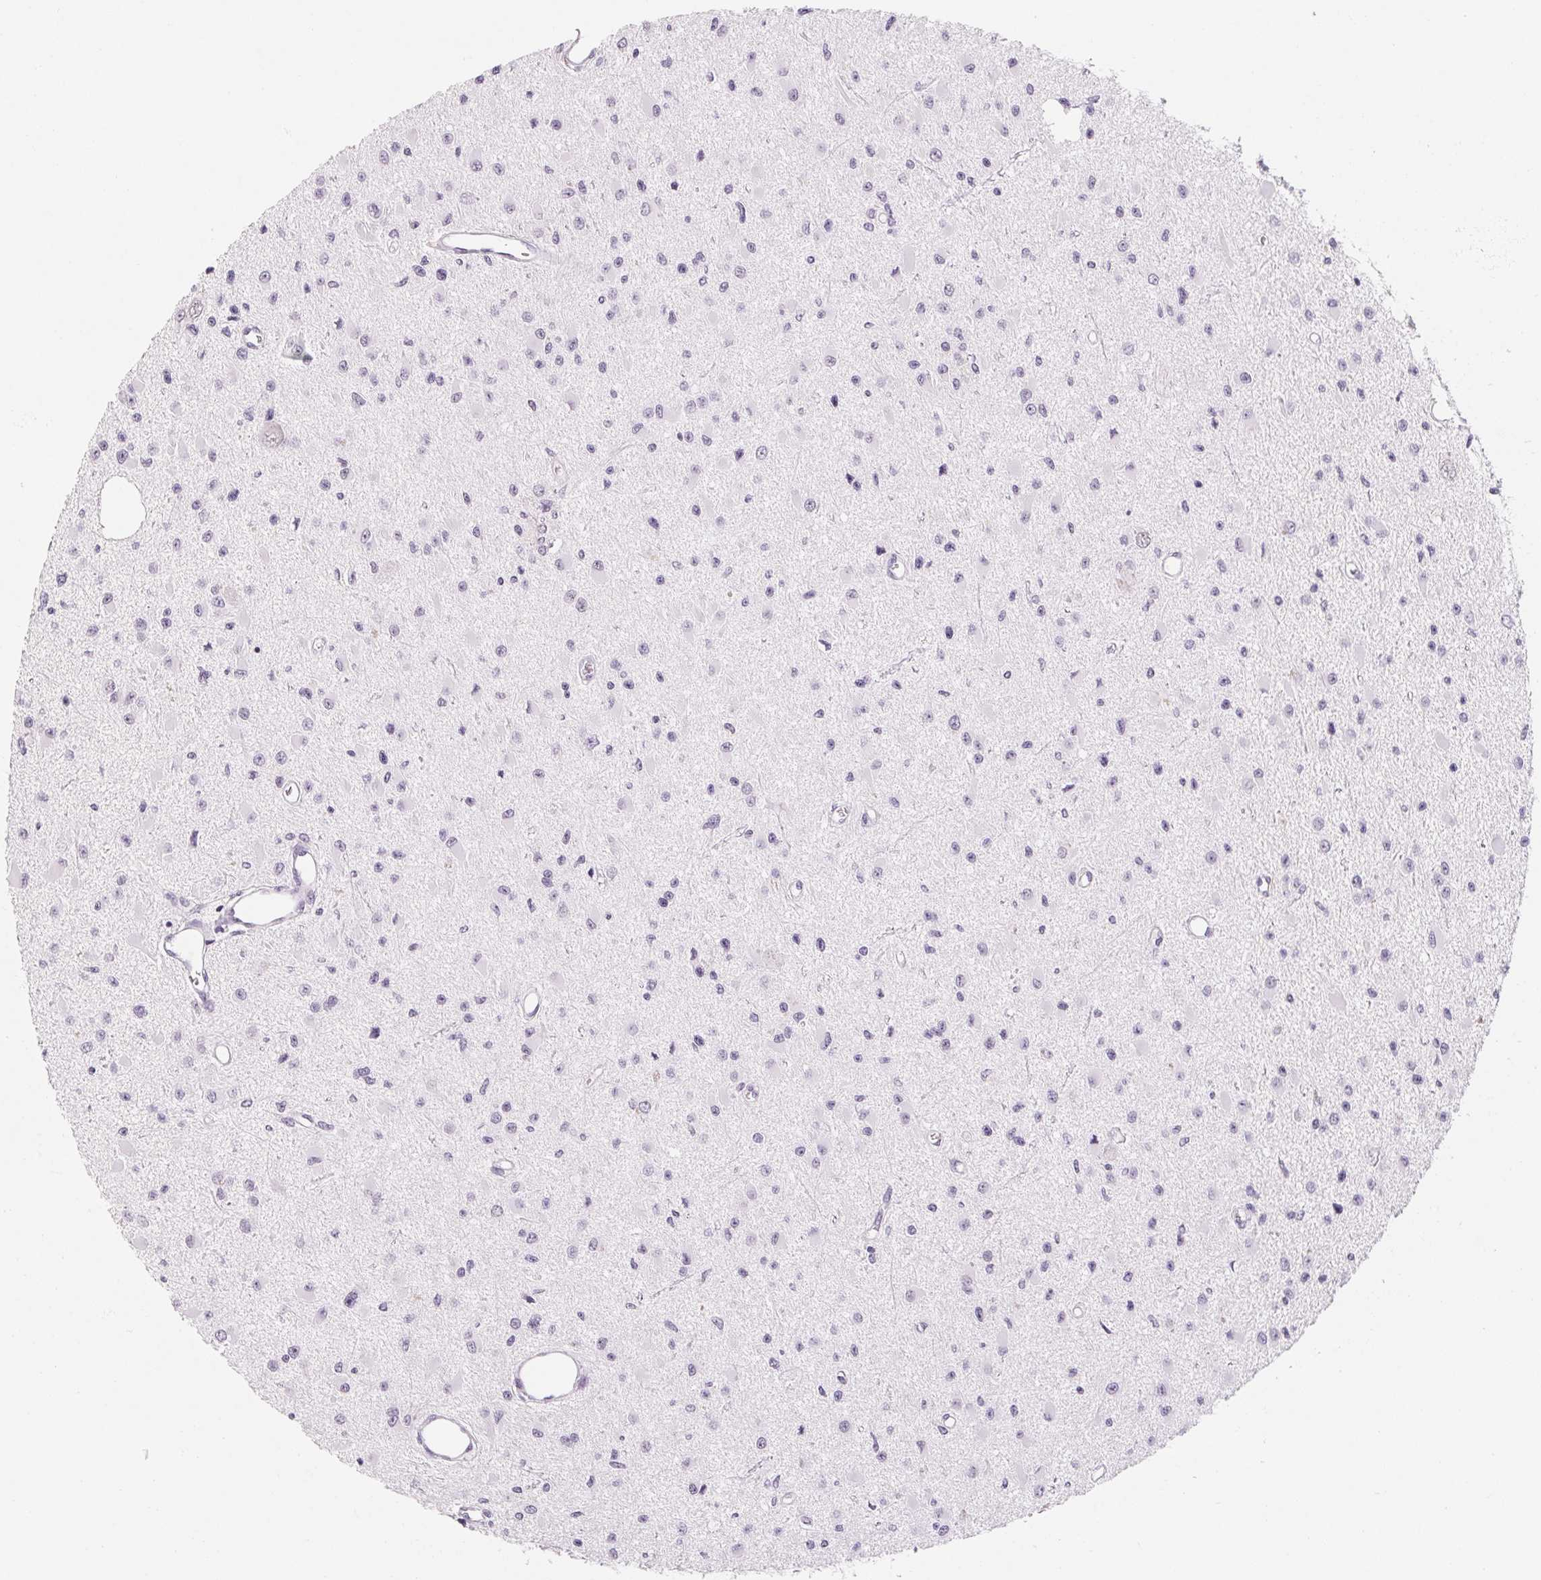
{"staining": {"intensity": "negative", "quantity": "none", "location": "none"}, "tissue": "glioma", "cell_type": "Tumor cells", "image_type": "cancer", "snomed": [{"axis": "morphology", "description": "Glioma, malignant, High grade"}, {"axis": "topography", "description": "Brain"}], "caption": "High power microscopy image of an IHC photomicrograph of glioma, revealing no significant positivity in tumor cells.", "gene": "ZIC4", "patient": {"sex": "male", "age": 54}}